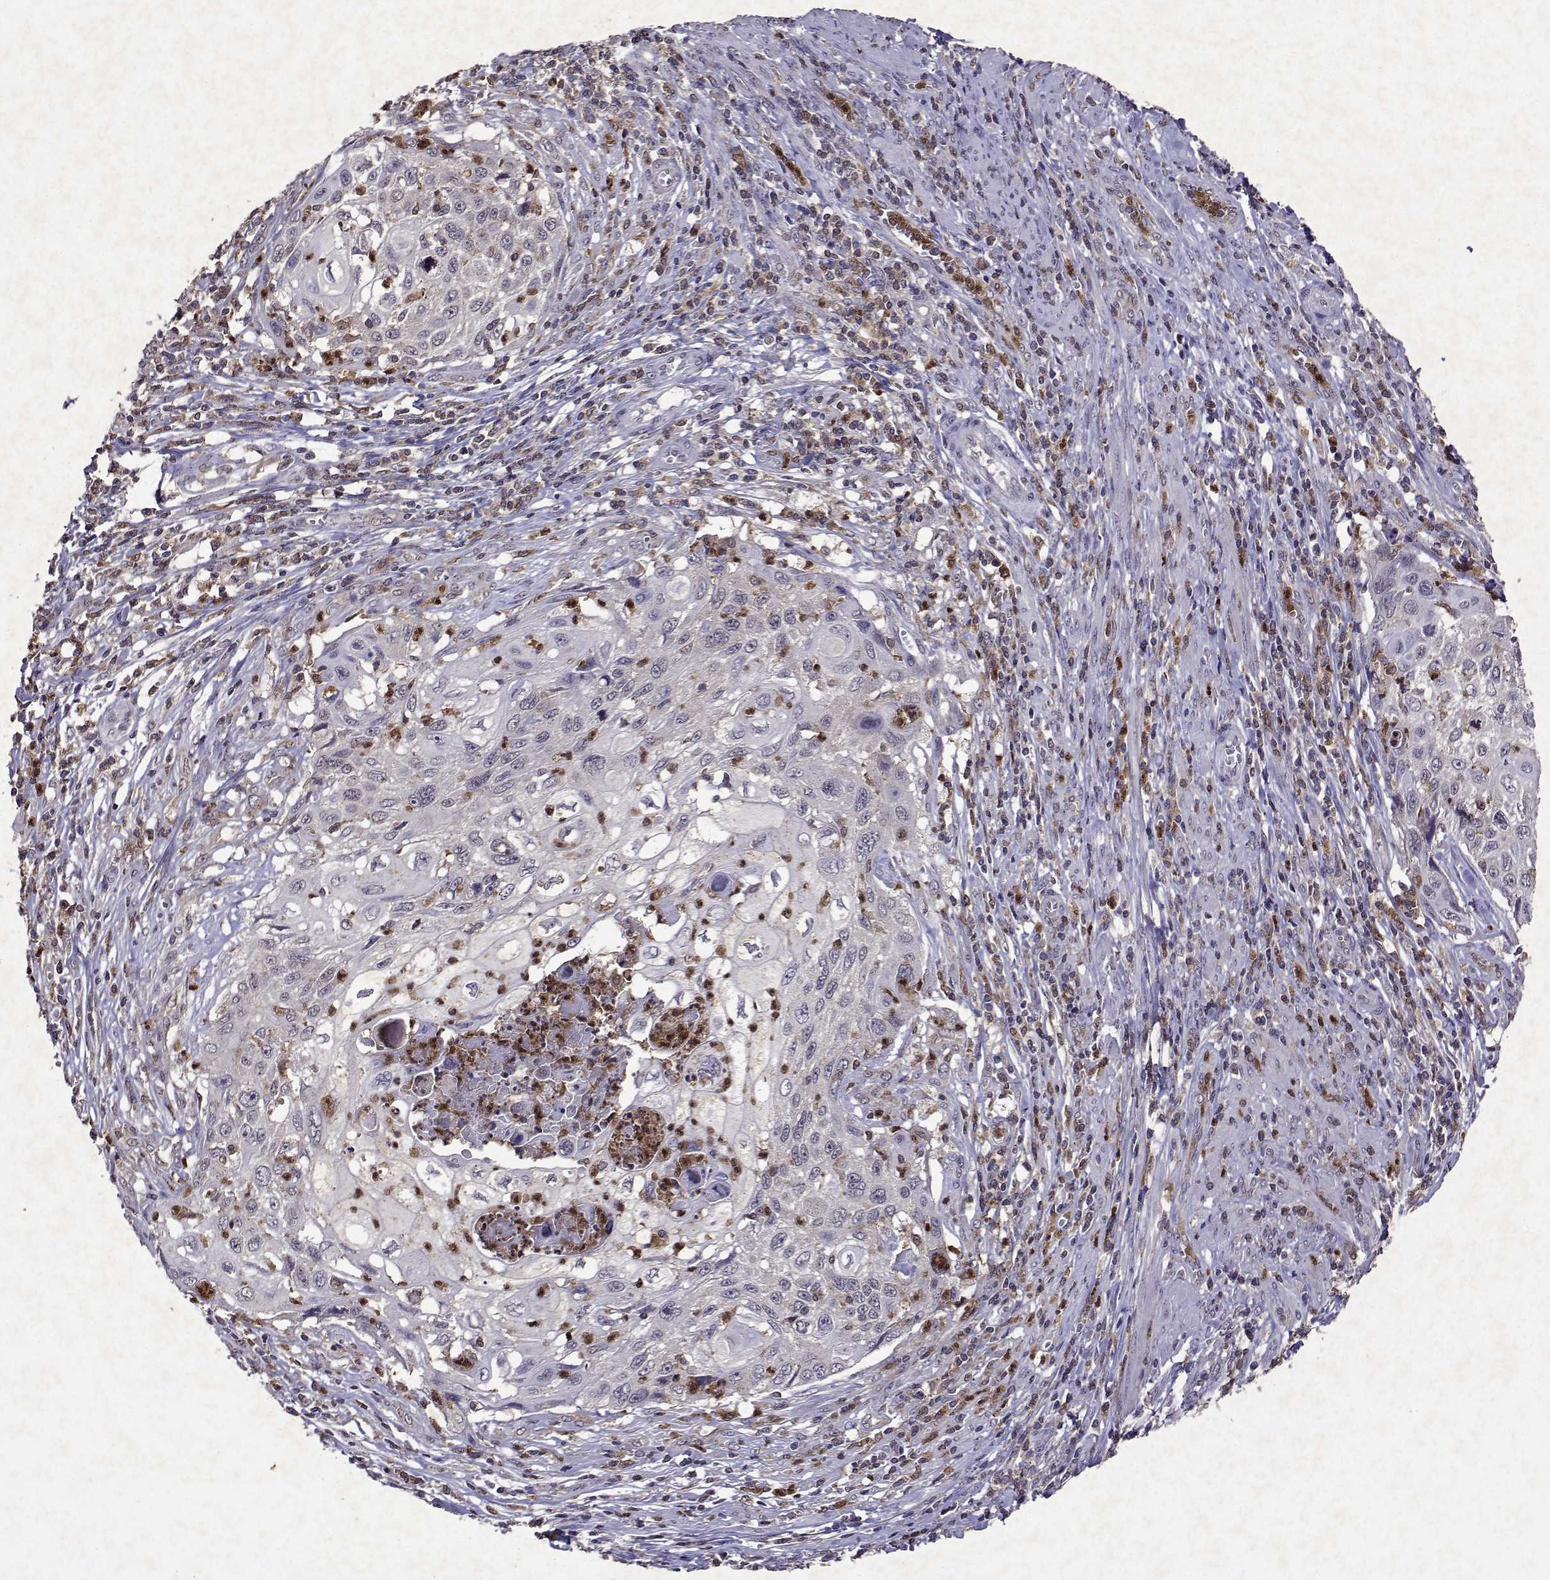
{"staining": {"intensity": "negative", "quantity": "none", "location": "none"}, "tissue": "cervical cancer", "cell_type": "Tumor cells", "image_type": "cancer", "snomed": [{"axis": "morphology", "description": "Squamous cell carcinoma, NOS"}, {"axis": "topography", "description": "Cervix"}], "caption": "The image demonstrates no staining of tumor cells in squamous cell carcinoma (cervical).", "gene": "APAF1", "patient": {"sex": "female", "age": 70}}